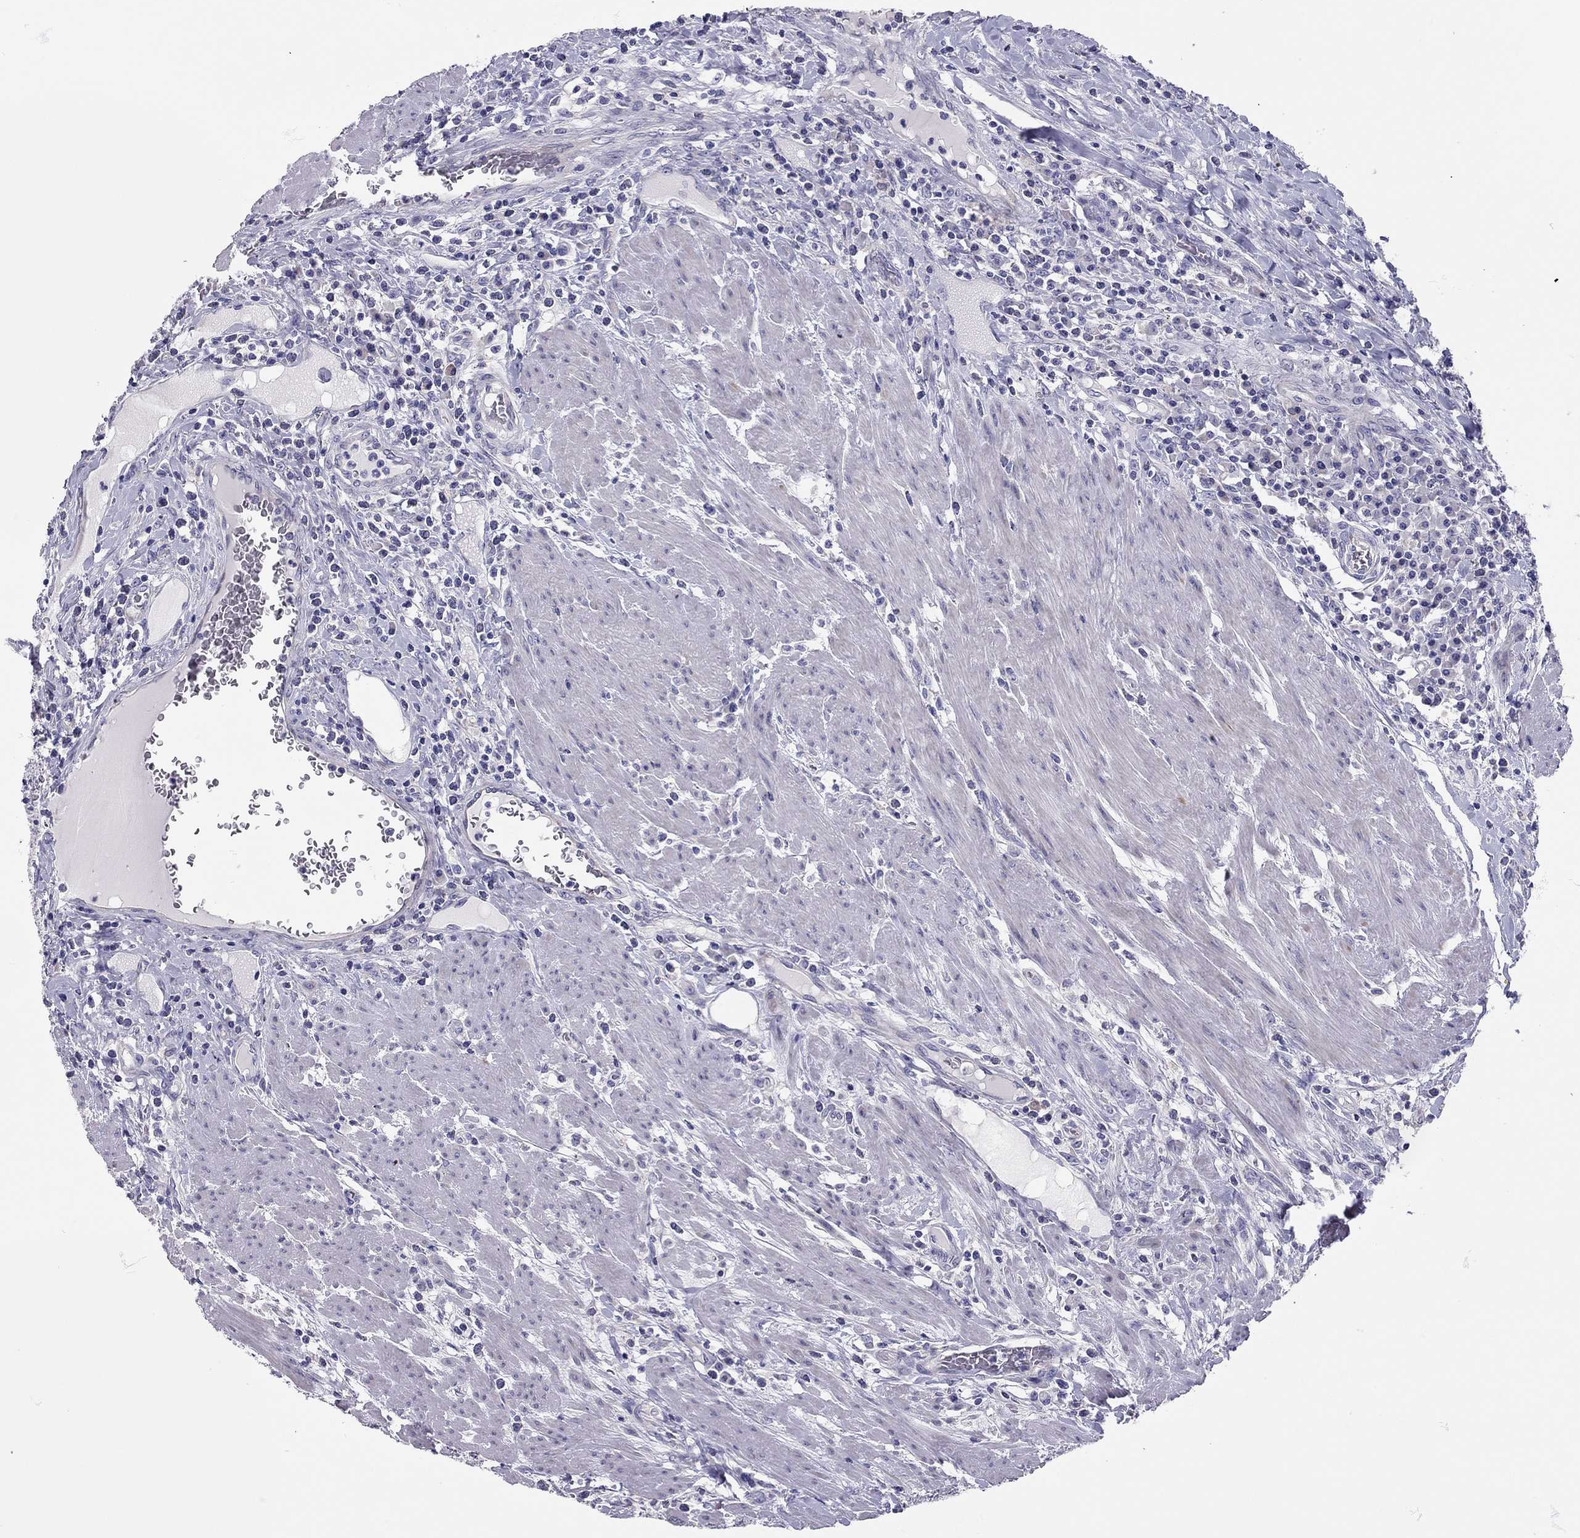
{"staining": {"intensity": "negative", "quantity": "none", "location": "none"}, "tissue": "colorectal cancer", "cell_type": "Tumor cells", "image_type": "cancer", "snomed": [{"axis": "morphology", "description": "Adenocarcinoma, NOS"}, {"axis": "topography", "description": "Colon"}], "caption": "This is an immunohistochemistry (IHC) histopathology image of adenocarcinoma (colorectal). There is no positivity in tumor cells.", "gene": "SCARB1", "patient": {"sex": "male", "age": 53}}